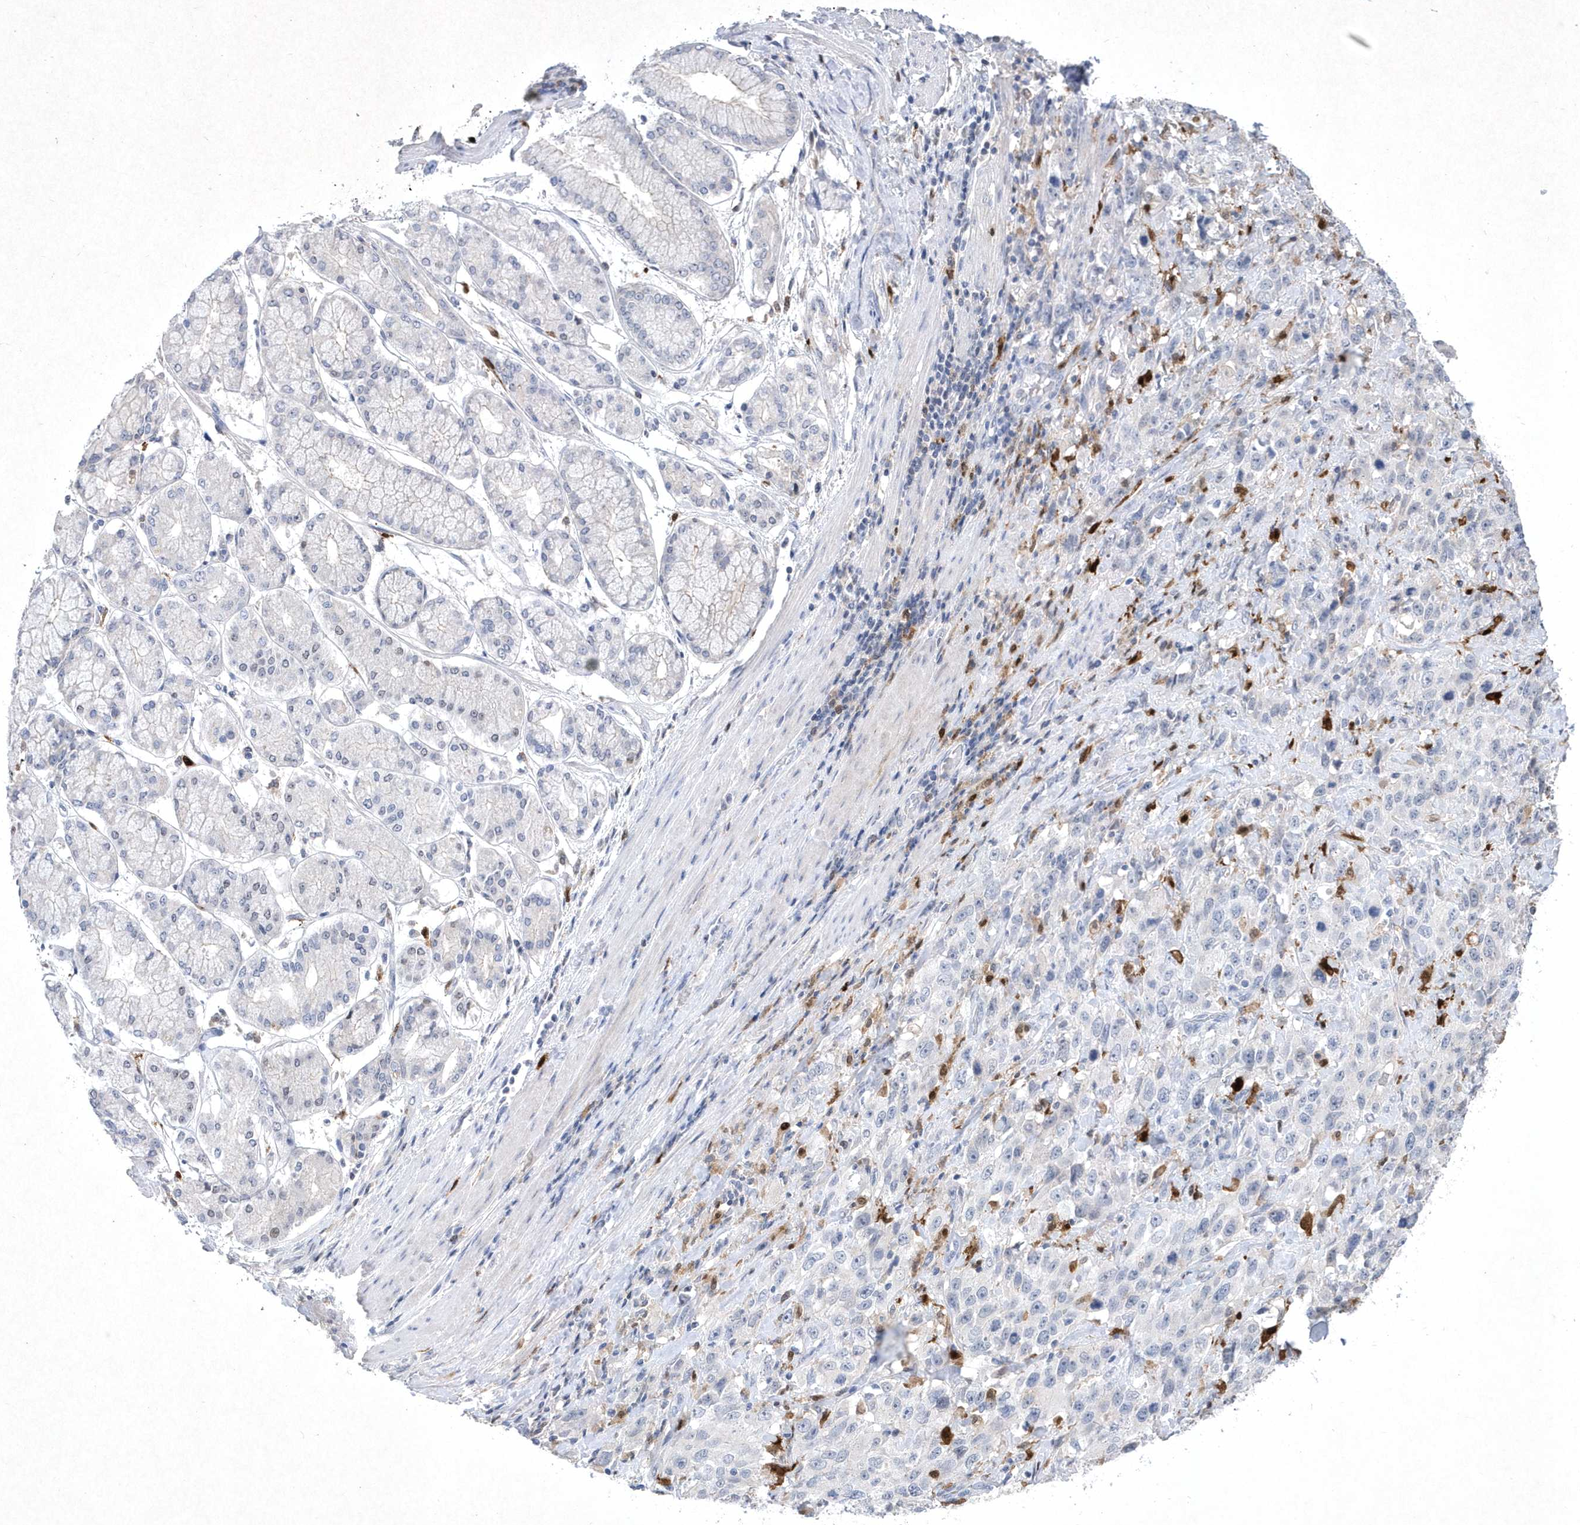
{"staining": {"intensity": "negative", "quantity": "none", "location": "none"}, "tissue": "stomach cancer", "cell_type": "Tumor cells", "image_type": "cancer", "snomed": [{"axis": "morphology", "description": "Normal tissue, NOS"}, {"axis": "morphology", "description": "Adenocarcinoma, NOS"}, {"axis": "topography", "description": "Lymph node"}, {"axis": "topography", "description": "Stomach"}], "caption": "Tumor cells show no significant staining in stomach adenocarcinoma.", "gene": "BHLHA15", "patient": {"sex": "male", "age": 48}}